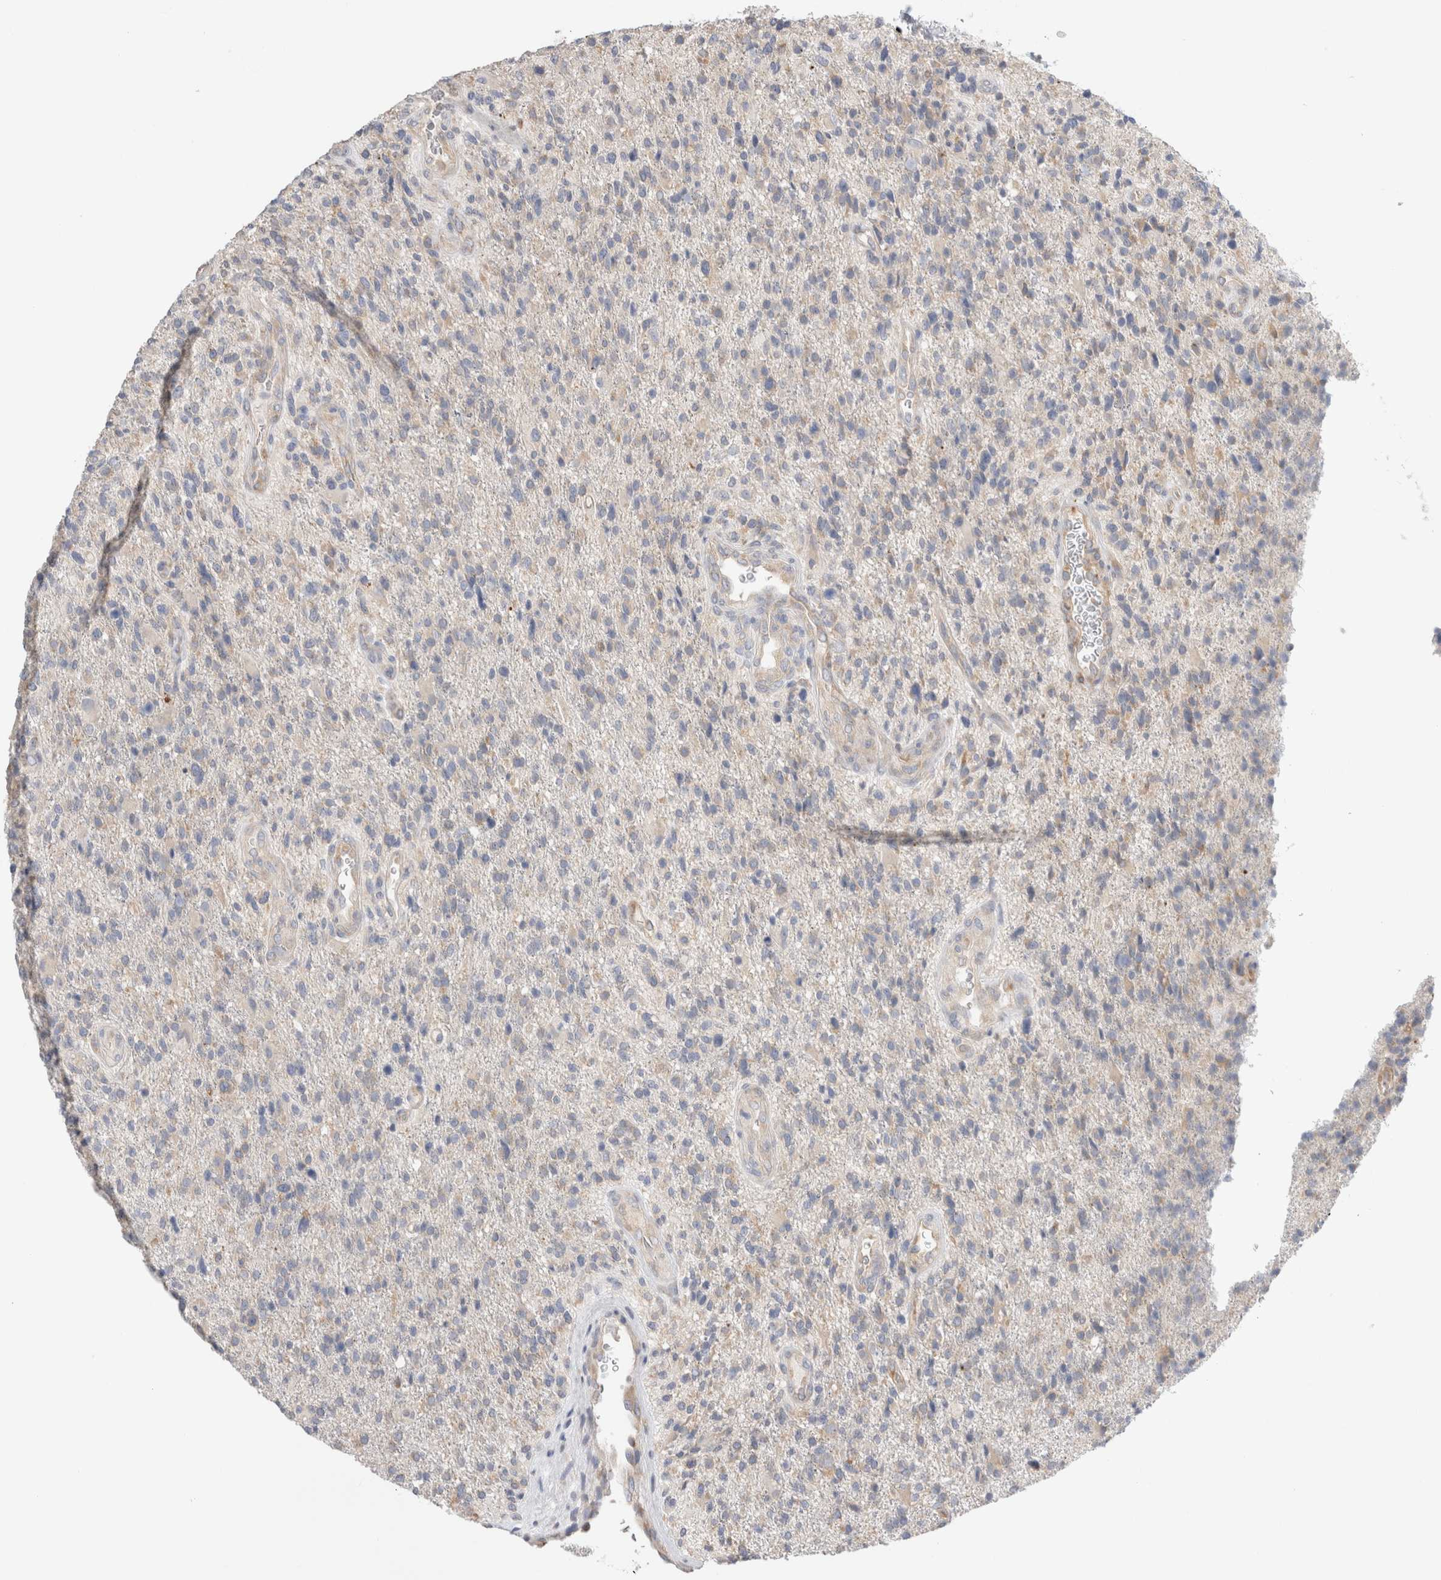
{"staining": {"intensity": "weak", "quantity": "<25%", "location": "cytoplasmic/membranous"}, "tissue": "glioma", "cell_type": "Tumor cells", "image_type": "cancer", "snomed": [{"axis": "morphology", "description": "Glioma, malignant, High grade"}, {"axis": "topography", "description": "Brain"}], "caption": "A high-resolution histopathology image shows immunohistochemistry (IHC) staining of malignant high-grade glioma, which shows no significant staining in tumor cells.", "gene": "ZNF23", "patient": {"sex": "male", "age": 72}}